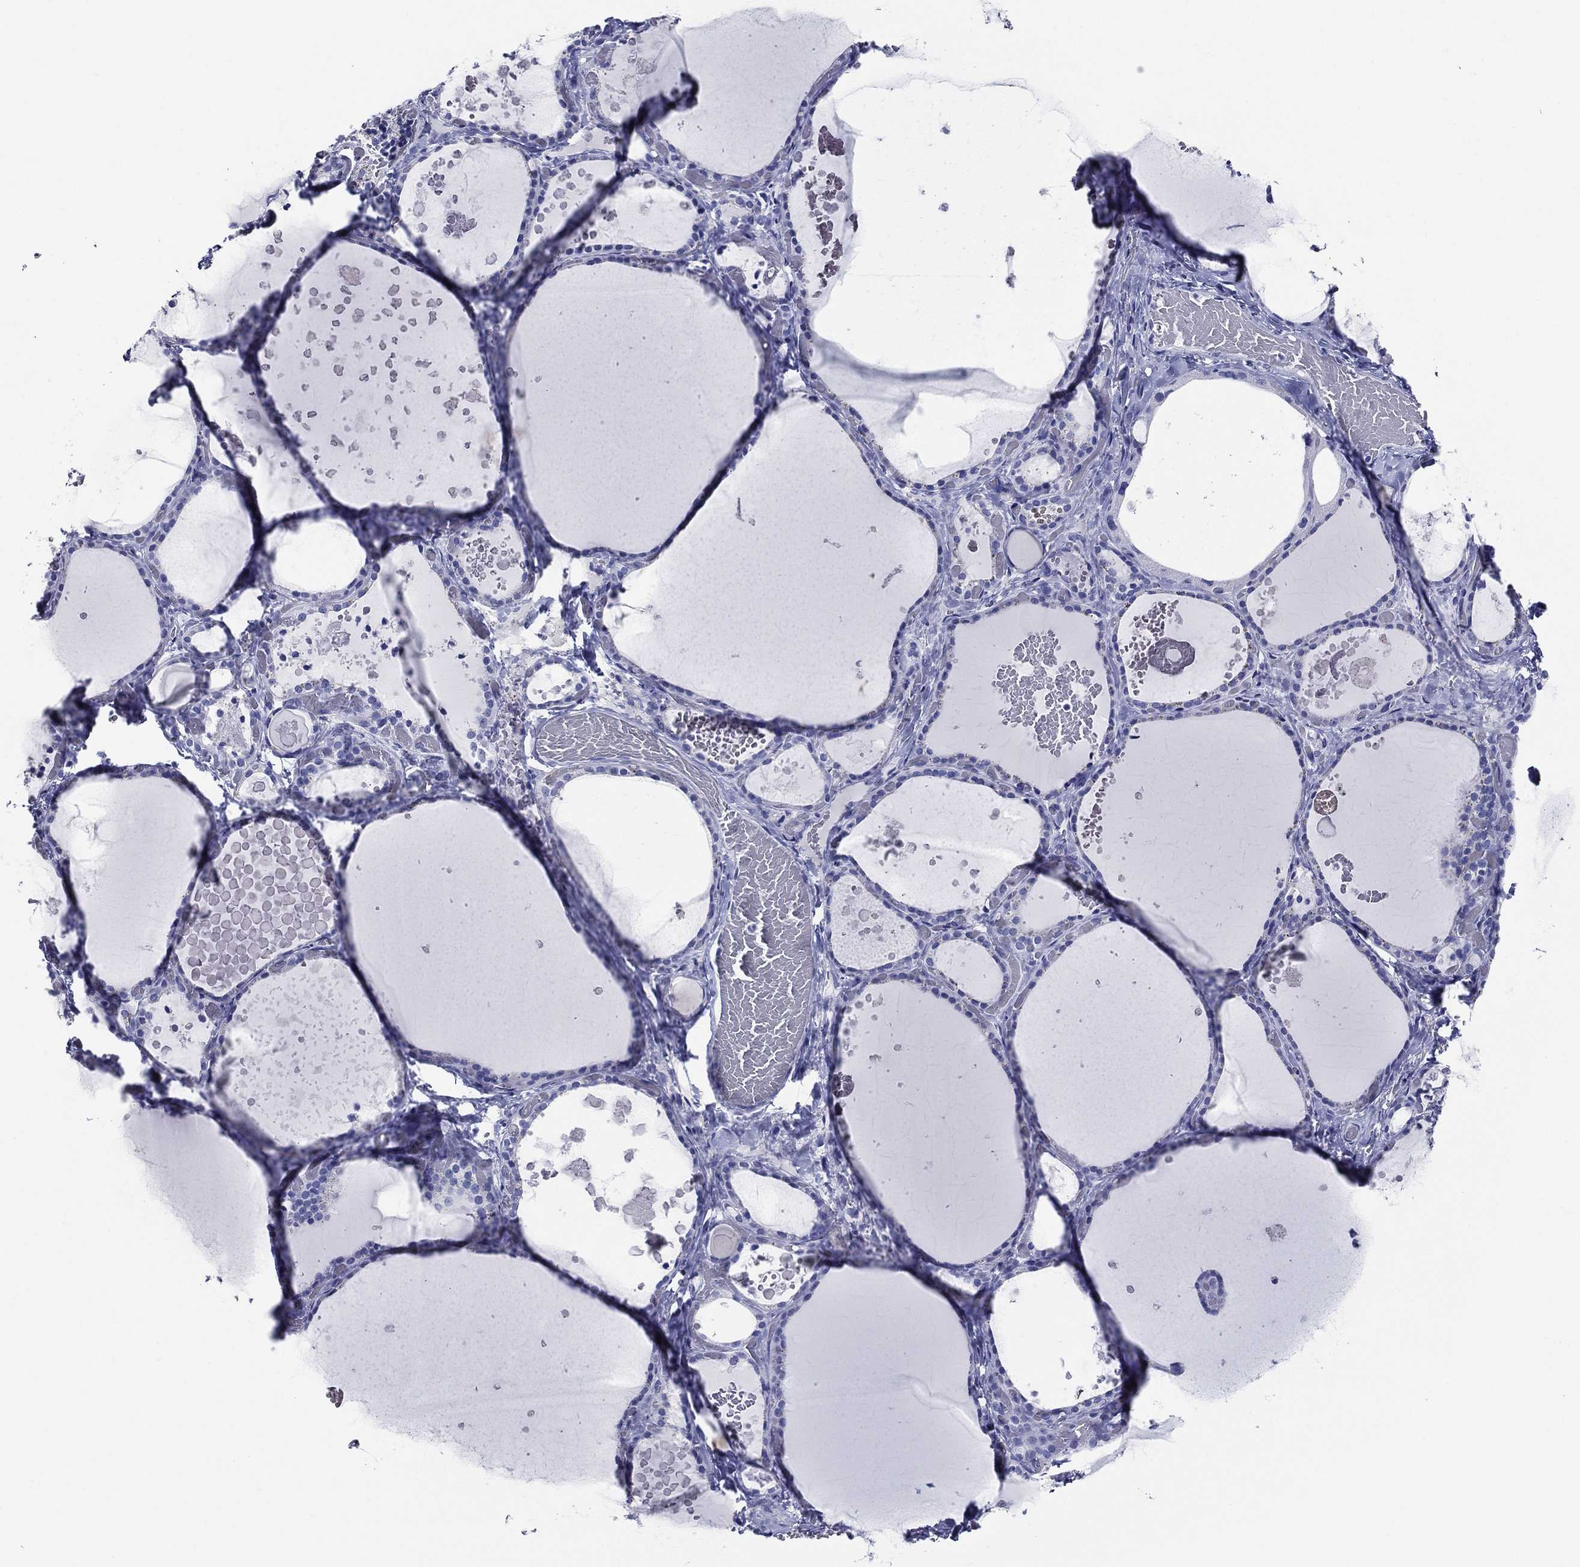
{"staining": {"intensity": "negative", "quantity": "none", "location": "none"}, "tissue": "thyroid gland", "cell_type": "Glandular cells", "image_type": "normal", "snomed": [{"axis": "morphology", "description": "Normal tissue, NOS"}, {"axis": "topography", "description": "Thyroid gland"}], "caption": "Glandular cells show no significant protein positivity in benign thyroid gland.", "gene": "ACE2", "patient": {"sex": "female", "age": 56}}